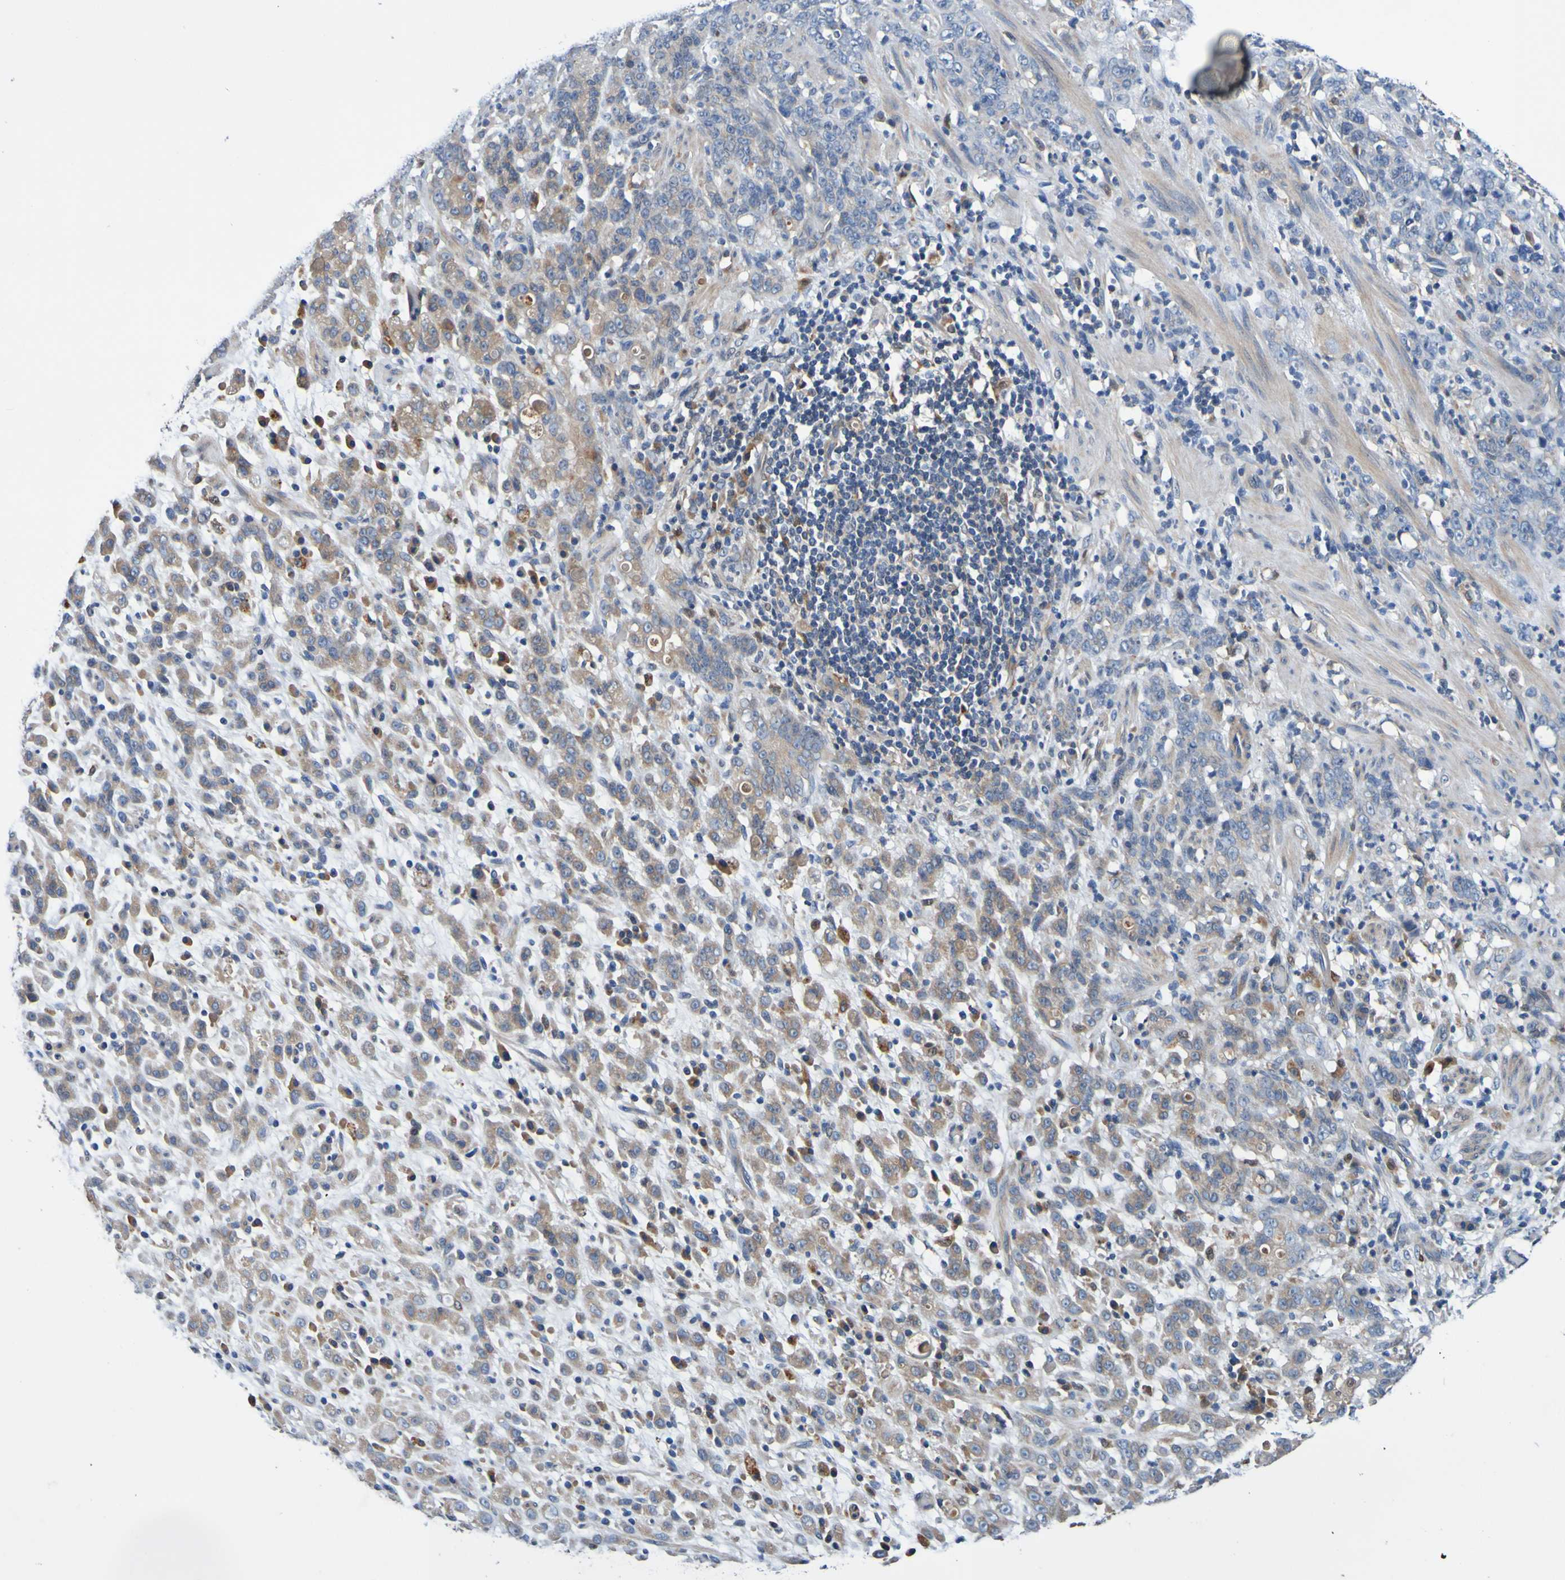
{"staining": {"intensity": "moderate", "quantity": ">75%", "location": "cytoplasmic/membranous"}, "tissue": "stomach cancer", "cell_type": "Tumor cells", "image_type": "cancer", "snomed": [{"axis": "morphology", "description": "Adenocarcinoma, NOS"}, {"axis": "topography", "description": "Stomach, lower"}], "caption": "Human stomach cancer (adenocarcinoma) stained for a protein (brown) exhibits moderate cytoplasmic/membranous positive positivity in approximately >75% of tumor cells.", "gene": "METAP2", "patient": {"sex": "male", "age": 88}}